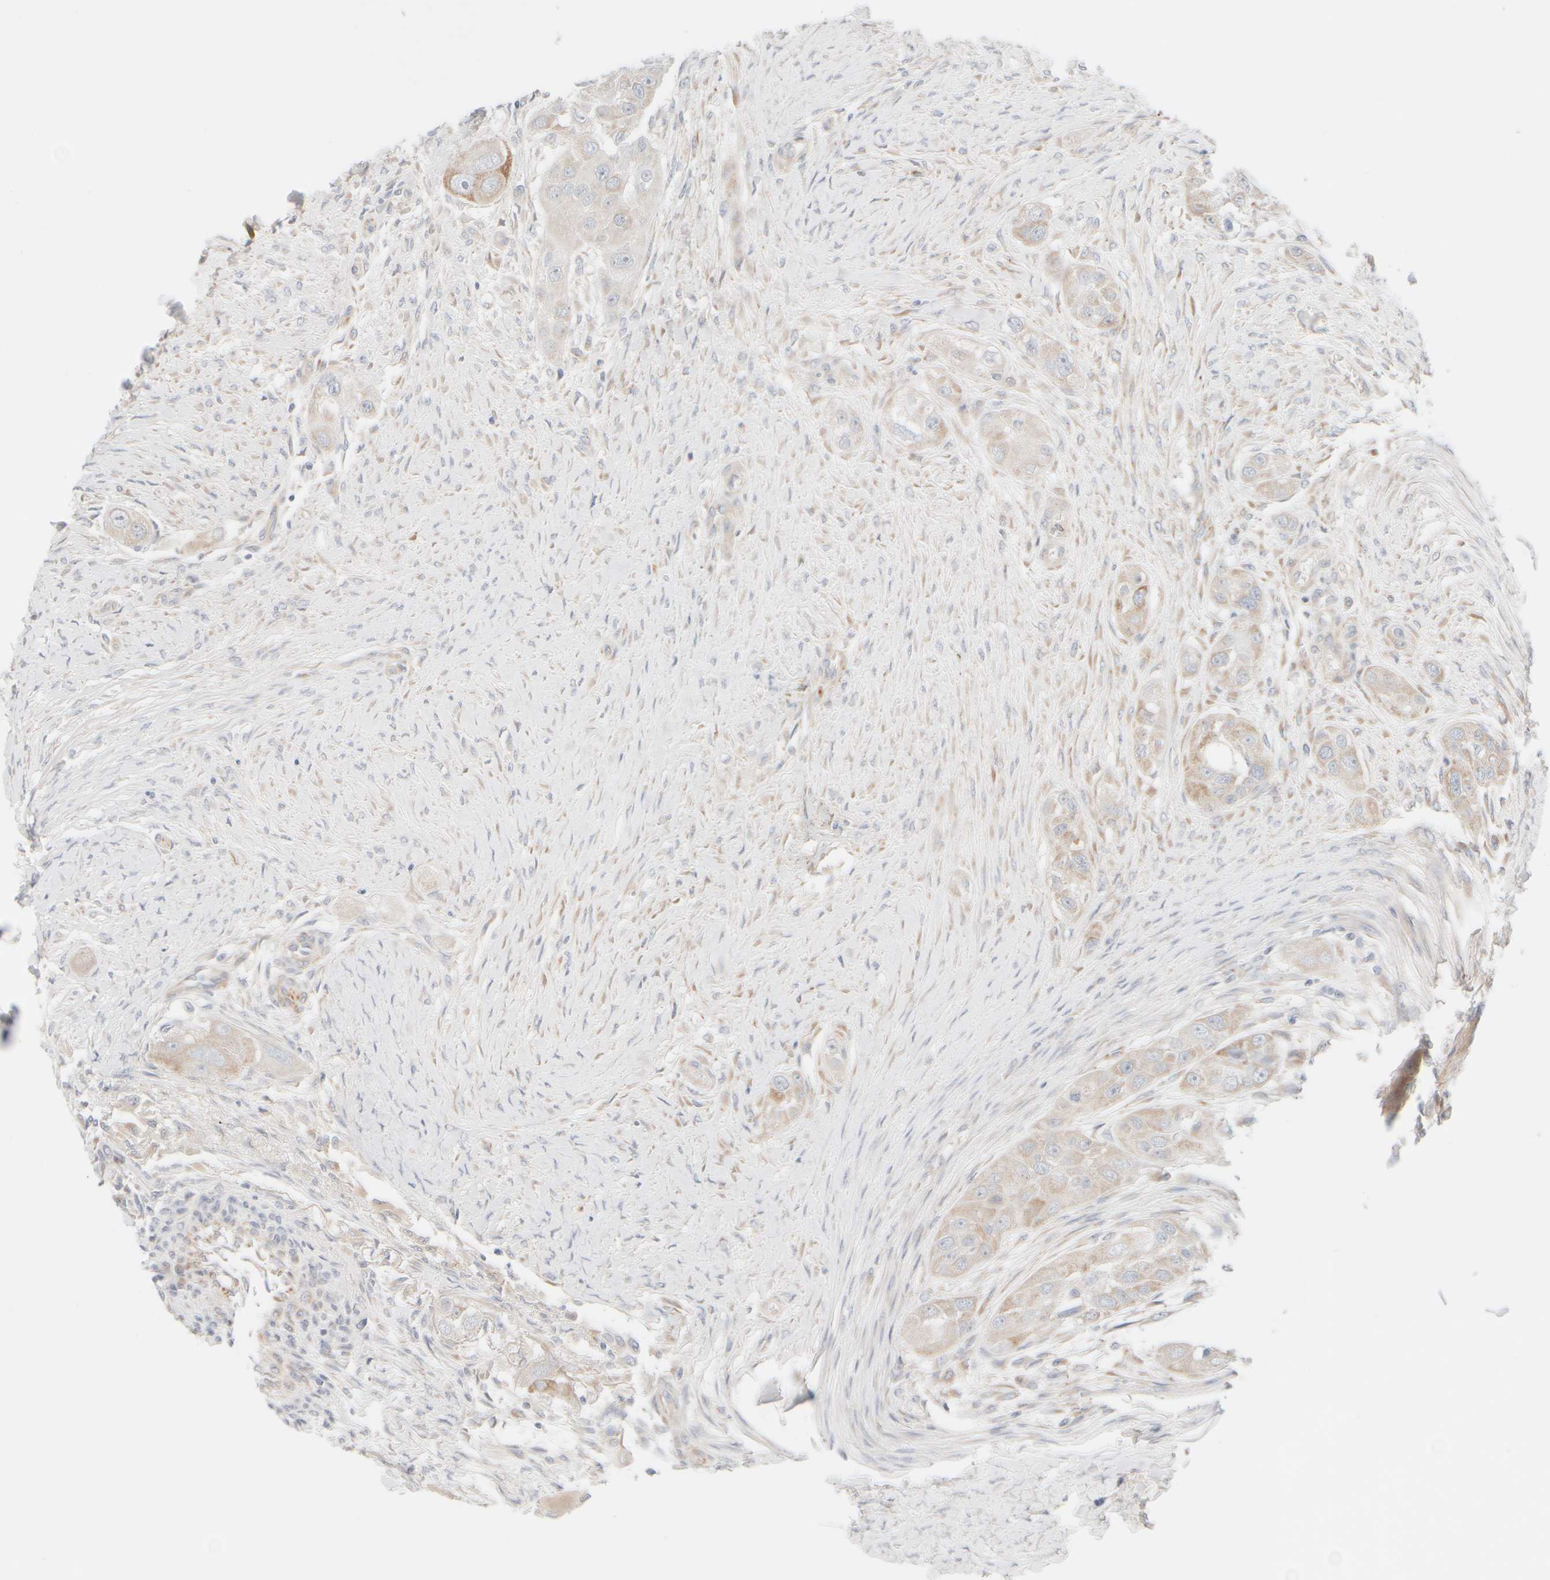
{"staining": {"intensity": "weak", "quantity": "25%-75%", "location": "cytoplasmic/membranous"}, "tissue": "head and neck cancer", "cell_type": "Tumor cells", "image_type": "cancer", "snomed": [{"axis": "morphology", "description": "Normal tissue, NOS"}, {"axis": "morphology", "description": "Squamous cell carcinoma, NOS"}, {"axis": "topography", "description": "Skeletal muscle"}, {"axis": "topography", "description": "Head-Neck"}], "caption": "Tumor cells exhibit low levels of weak cytoplasmic/membranous staining in about 25%-75% of cells in human head and neck squamous cell carcinoma. (IHC, brightfield microscopy, high magnification).", "gene": "UNC13B", "patient": {"sex": "male", "age": 51}}